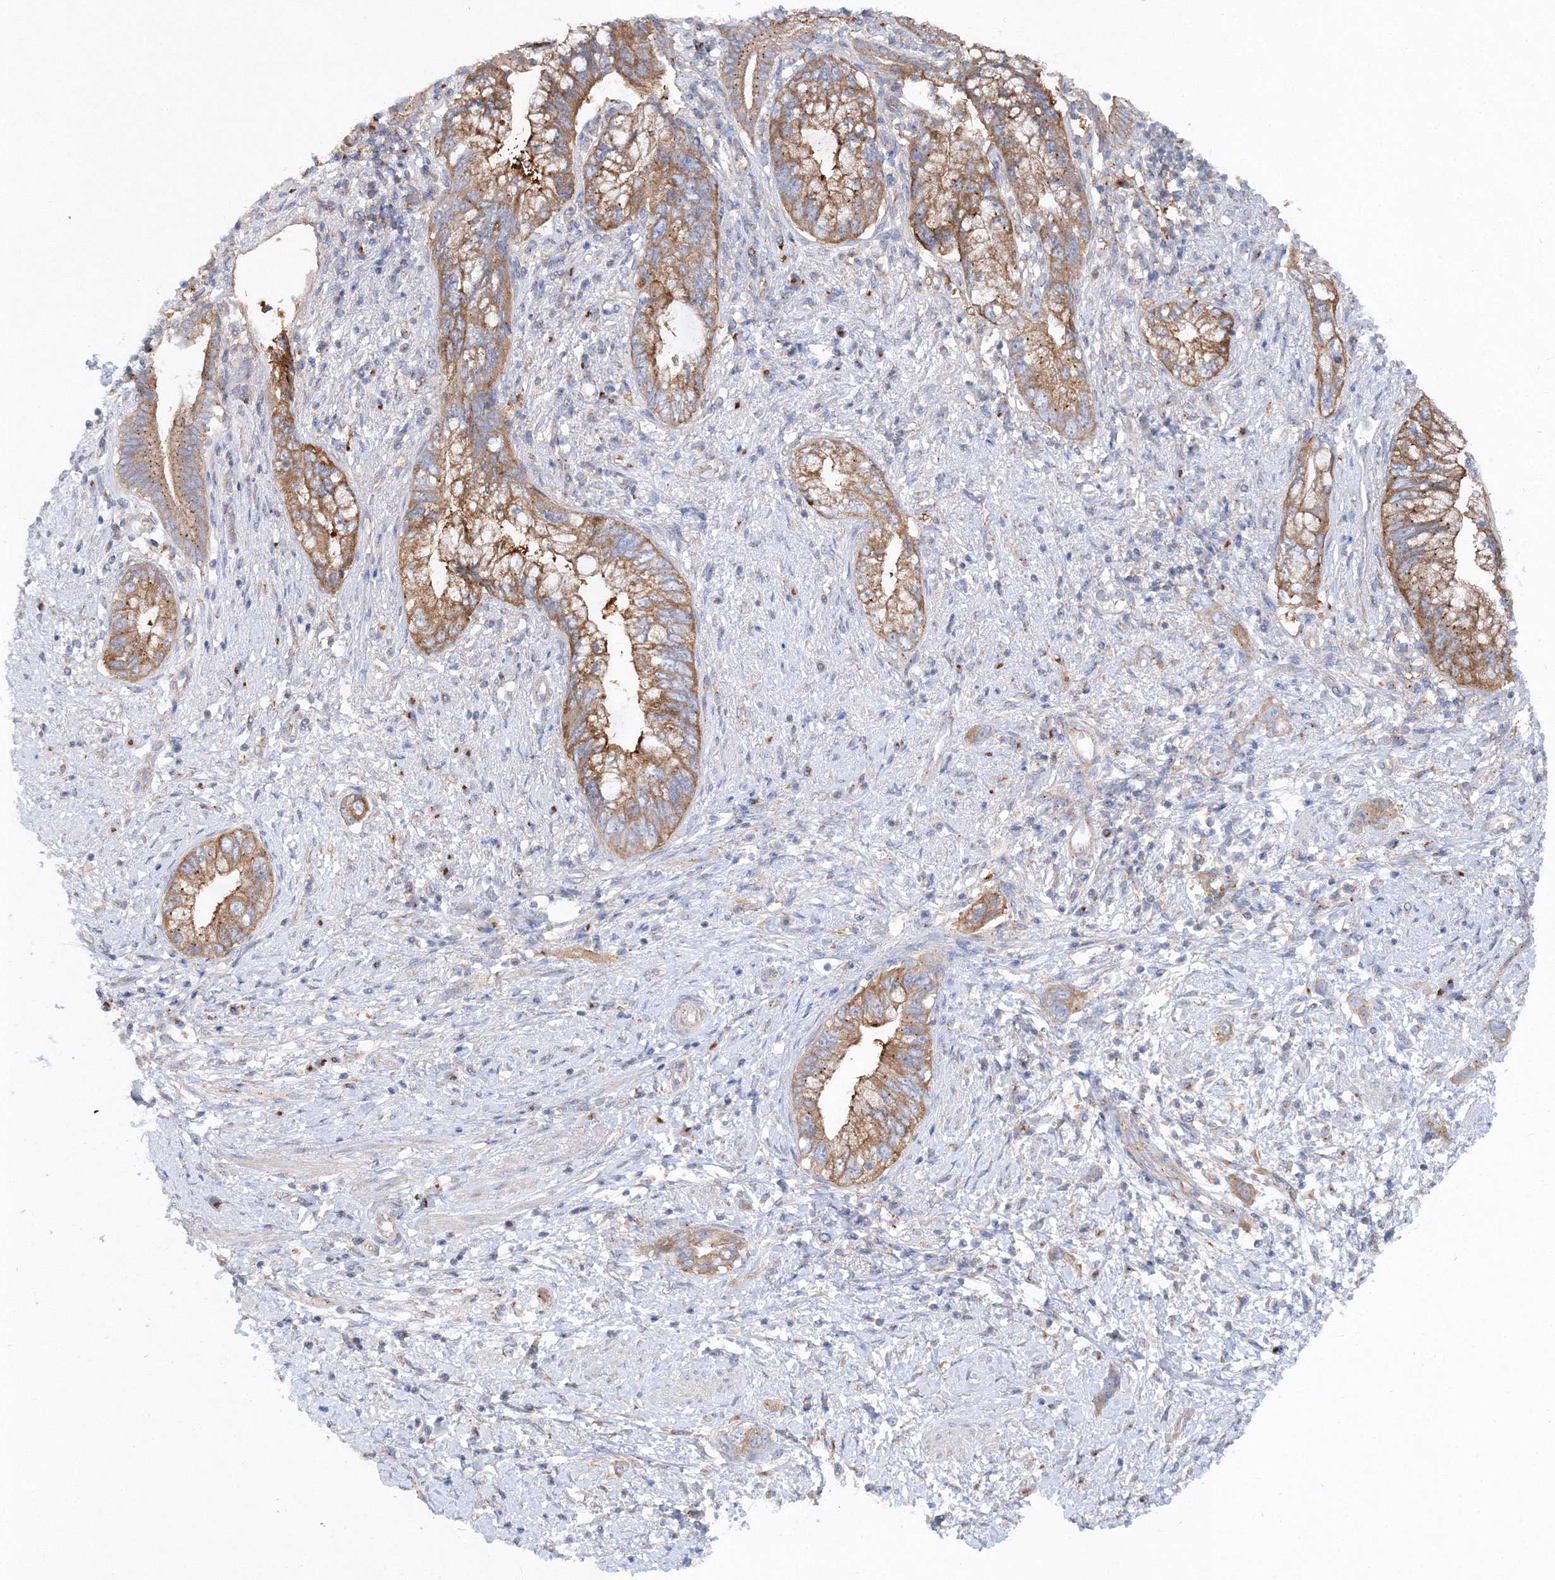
{"staining": {"intensity": "moderate", "quantity": ">75%", "location": "cytoplasmic/membranous"}, "tissue": "pancreatic cancer", "cell_type": "Tumor cells", "image_type": "cancer", "snomed": [{"axis": "morphology", "description": "Adenocarcinoma, NOS"}, {"axis": "topography", "description": "Pancreas"}], "caption": "Protein staining demonstrates moderate cytoplasmic/membranous expression in approximately >75% of tumor cells in pancreatic cancer.", "gene": "SEC23IP", "patient": {"sex": "female", "age": 73}}